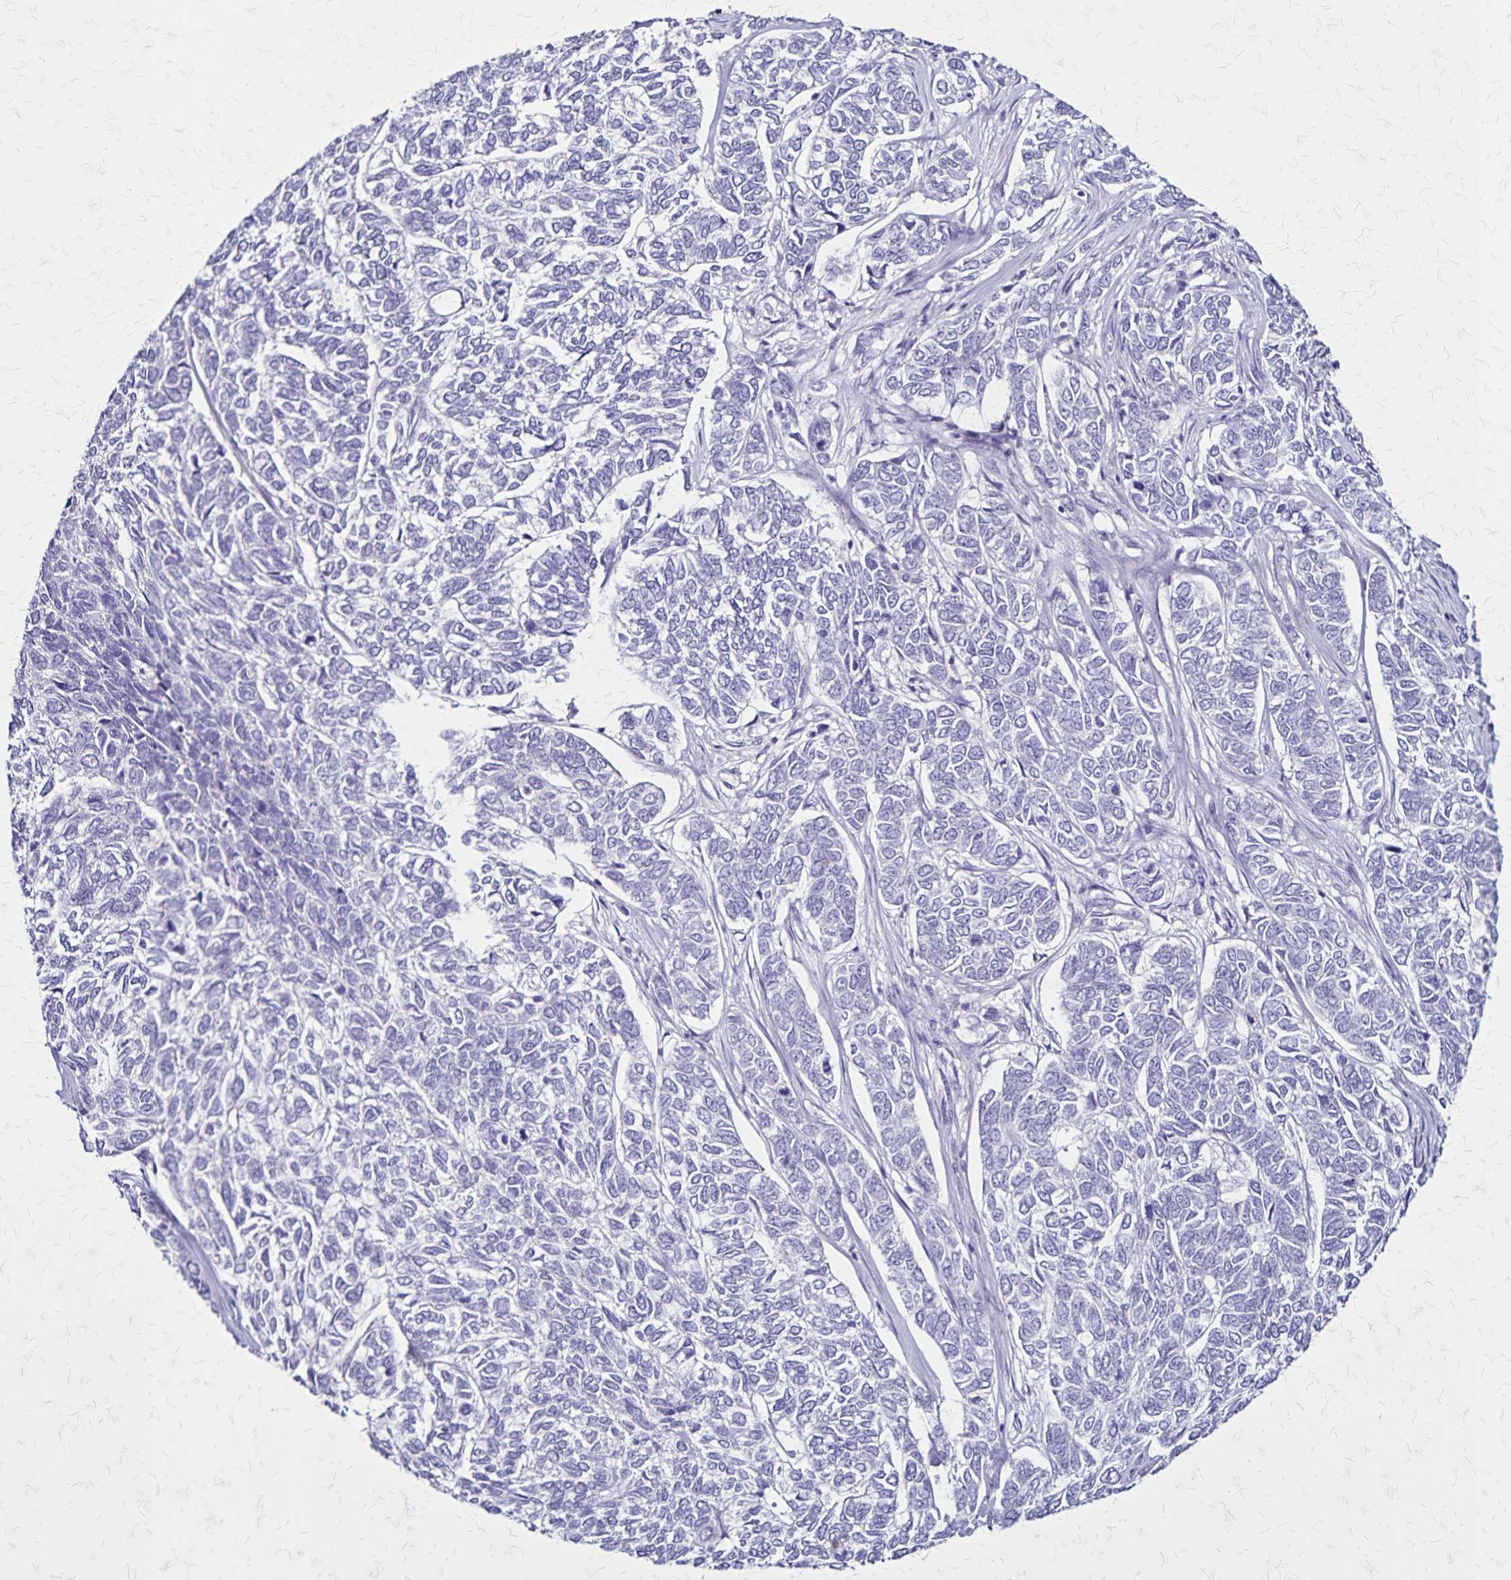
{"staining": {"intensity": "negative", "quantity": "none", "location": "none"}, "tissue": "skin cancer", "cell_type": "Tumor cells", "image_type": "cancer", "snomed": [{"axis": "morphology", "description": "Basal cell carcinoma"}, {"axis": "topography", "description": "Skin"}], "caption": "Immunohistochemical staining of basal cell carcinoma (skin) displays no significant positivity in tumor cells.", "gene": "PLXNA4", "patient": {"sex": "female", "age": 65}}